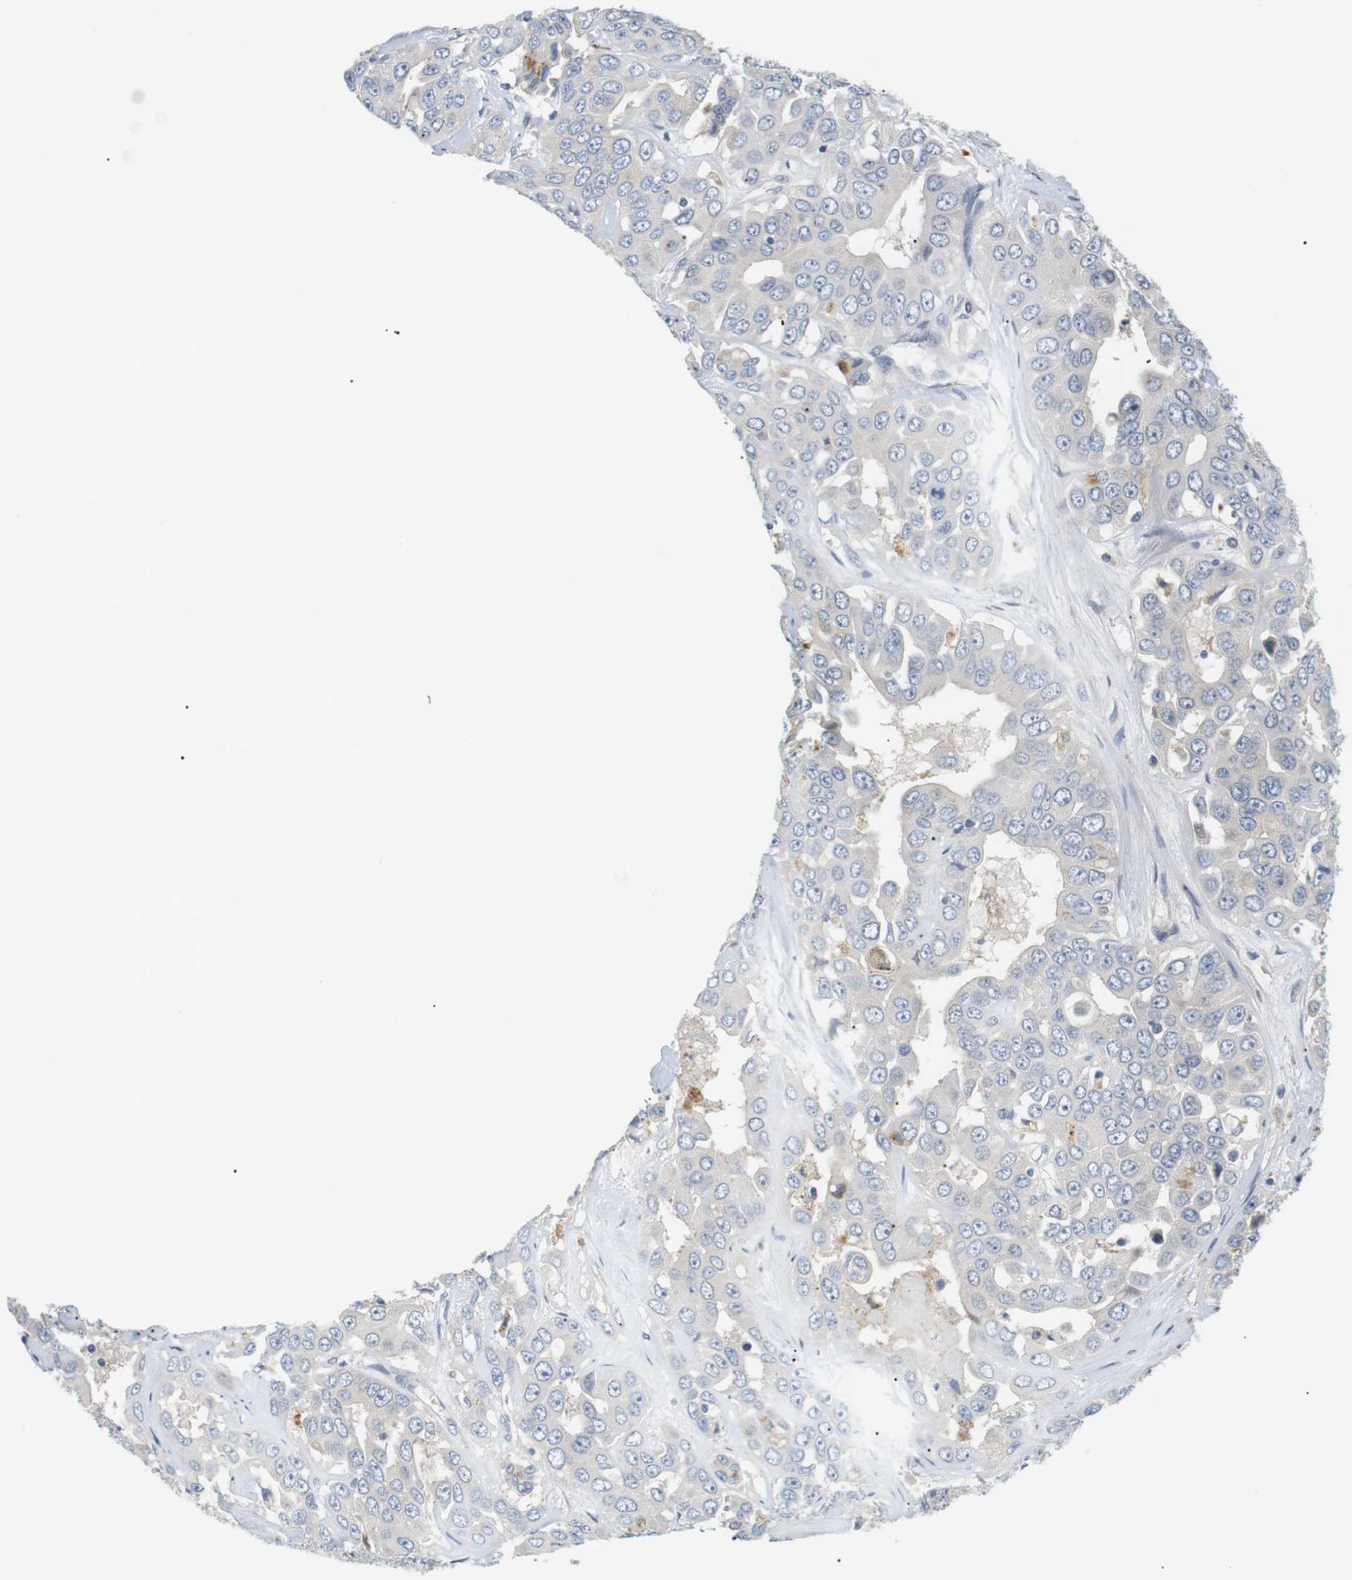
{"staining": {"intensity": "negative", "quantity": "none", "location": "none"}, "tissue": "liver cancer", "cell_type": "Tumor cells", "image_type": "cancer", "snomed": [{"axis": "morphology", "description": "Cholangiocarcinoma"}, {"axis": "topography", "description": "Liver"}], "caption": "Tumor cells are negative for protein expression in human cholangiocarcinoma (liver).", "gene": "EVA1C", "patient": {"sex": "female", "age": 52}}